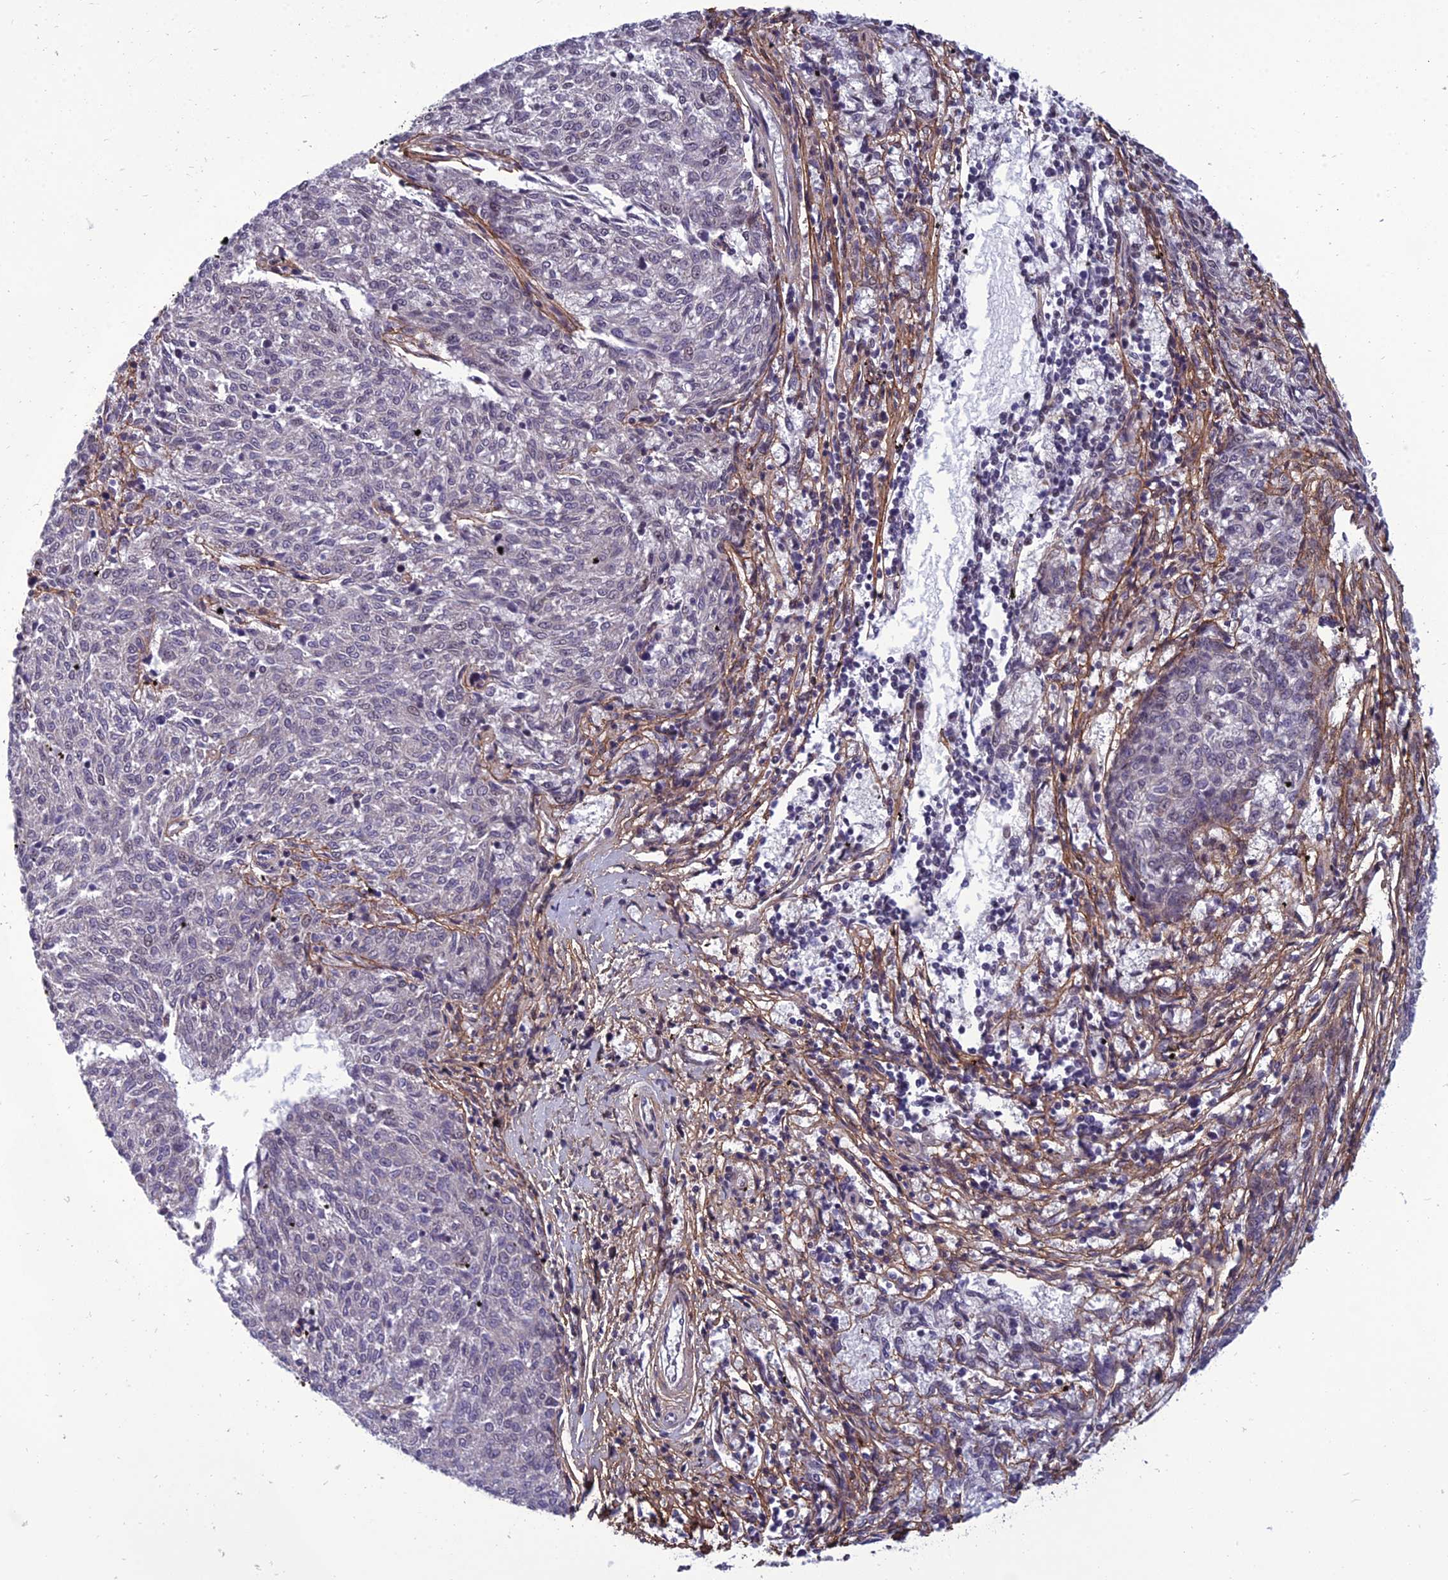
{"staining": {"intensity": "weak", "quantity": "25%-75%", "location": "nuclear"}, "tissue": "melanoma", "cell_type": "Tumor cells", "image_type": "cancer", "snomed": [{"axis": "morphology", "description": "Malignant melanoma, NOS"}, {"axis": "topography", "description": "Skin"}], "caption": "Immunohistochemical staining of malignant melanoma reveals low levels of weak nuclear expression in approximately 25%-75% of tumor cells.", "gene": "RSRC1", "patient": {"sex": "female", "age": 72}}